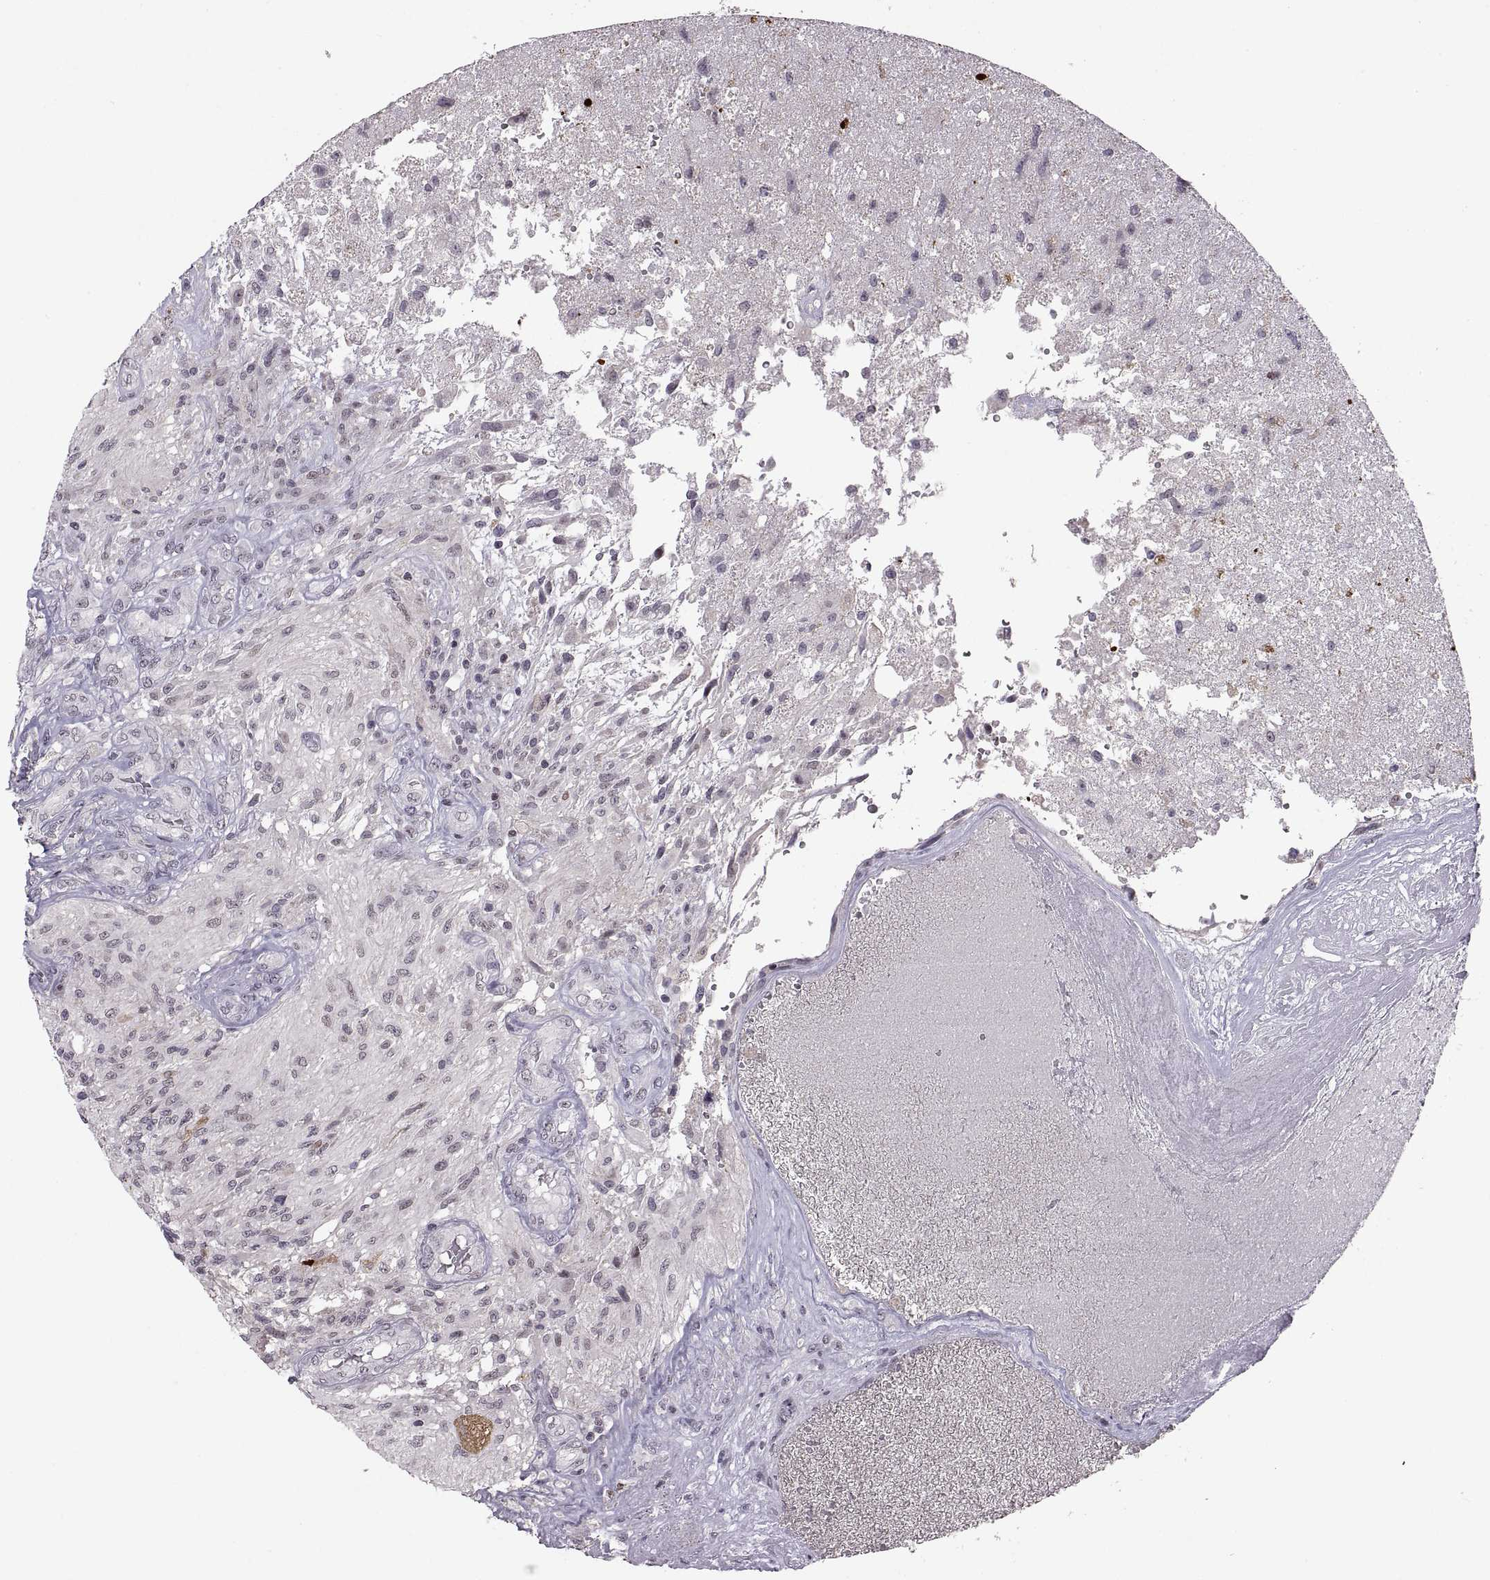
{"staining": {"intensity": "negative", "quantity": "none", "location": "none"}, "tissue": "glioma", "cell_type": "Tumor cells", "image_type": "cancer", "snomed": [{"axis": "morphology", "description": "Glioma, malignant, High grade"}, {"axis": "topography", "description": "Brain"}], "caption": "Immunohistochemistry of human glioma shows no expression in tumor cells.", "gene": "NEK2", "patient": {"sex": "male", "age": 56}}